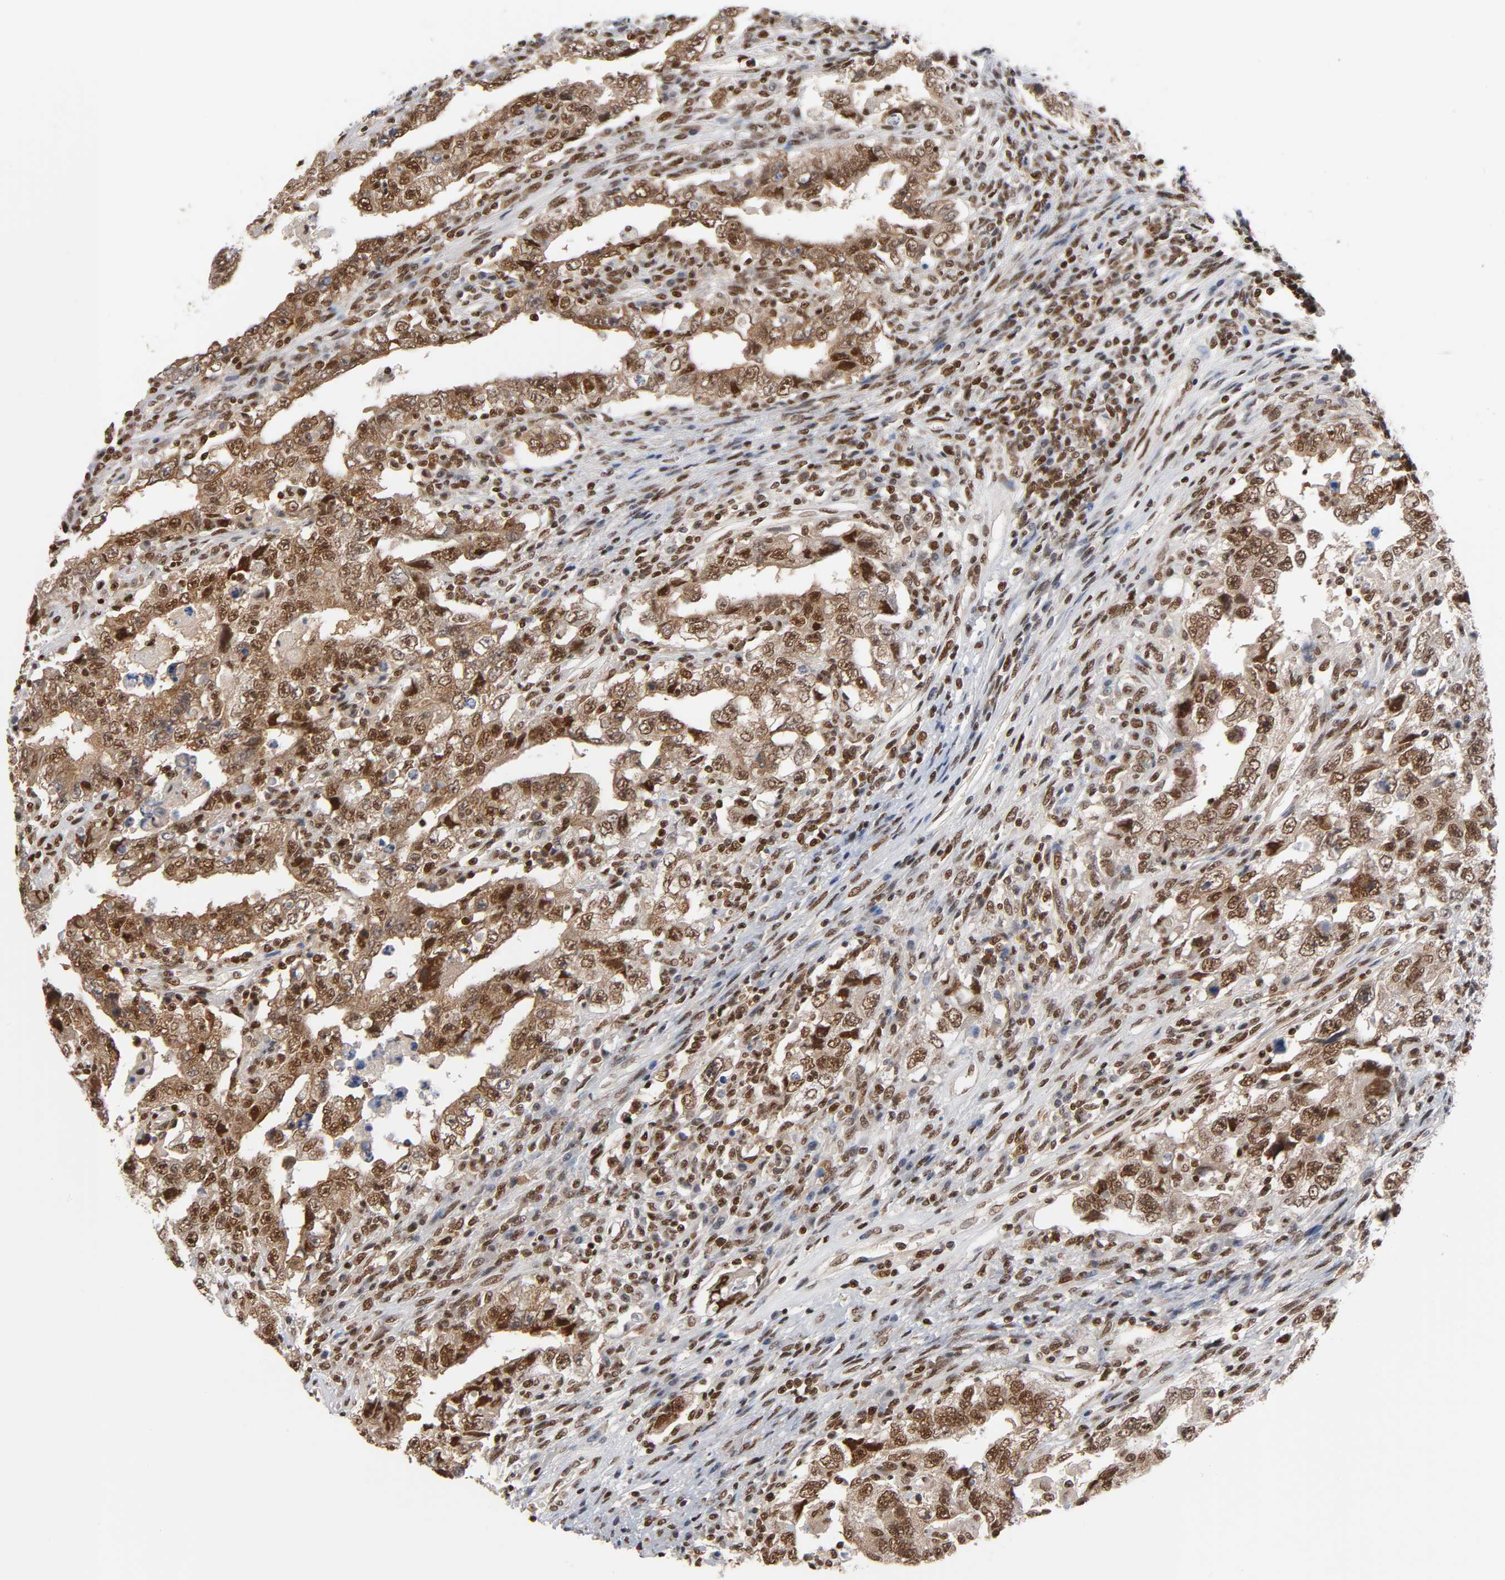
{"staining": {"intensity": "strong", "quantity": ">75%", "location": "cytoplasmic/membranous,nuclear"}, "tissue": "testis cancer", "cell_type": "Tumor cells", "image_type": "cancer", "snomed": [{"axis": "morphology", "description": "Carcinoma, Embryonal, NOS"}, {"axis": "topography", "description": "Testis"}], "caption": "An immunohistochemistry histopathology image of tumor tissue is shown. Protein staining in brown shows strong cytoplasmic/membranous and nuclear positivity in testis cancer (embryonal carcinoma) within tumor cells. The protein of interest is stained brown, and the nuclei are stained in blue (DAB (3,3'-diaminobenzidine) IHC with brightfield microscopy, high magnification).", "gene": "ILKAP", "patient": {"sex": "male", "age": 26}}